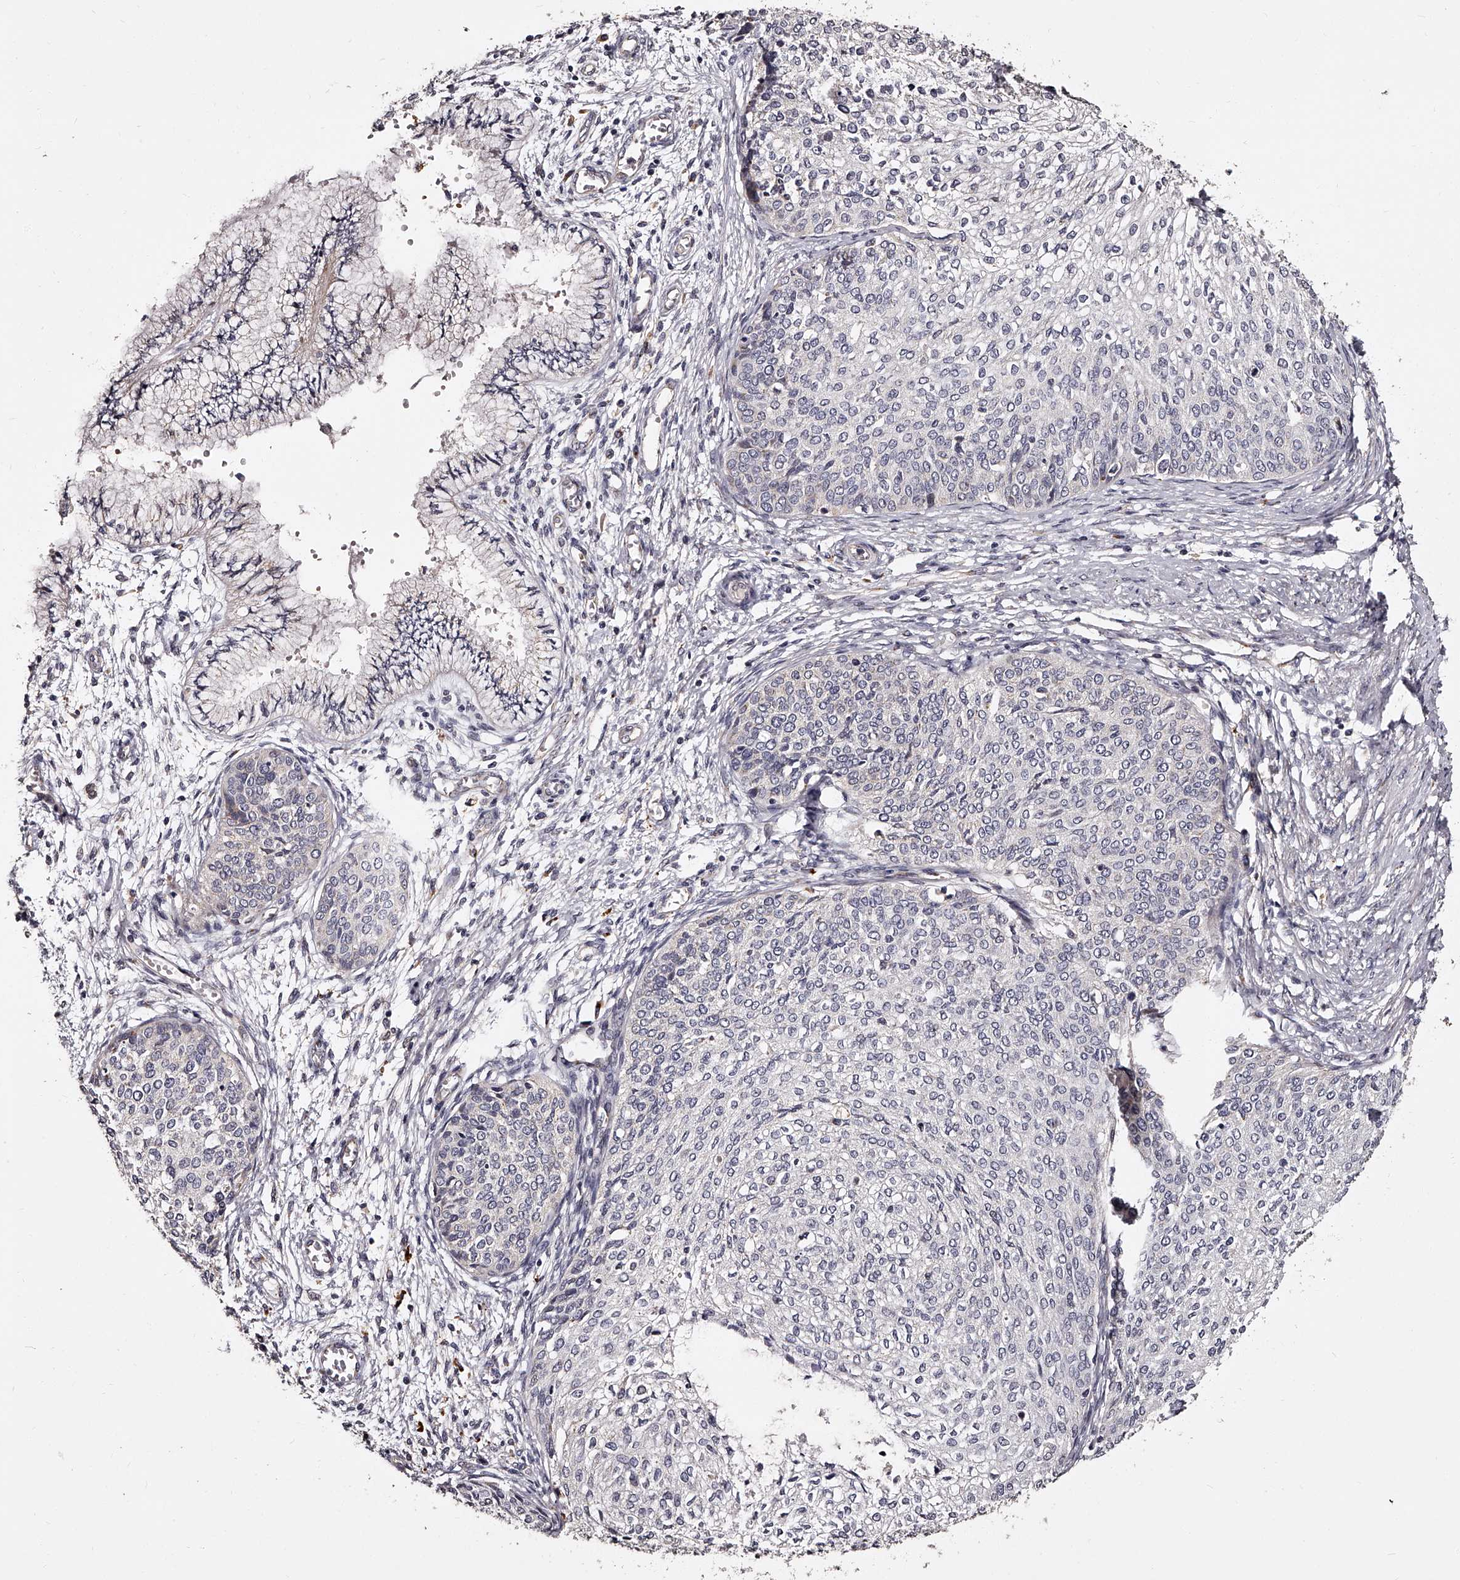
{"staining": {"intensity": "negative", "quantity": "none", "location": "none"}, "tissue": "cervical cancer", "cell_type": "Tumor cells", "image_type": "cancer", "snomed": [{"axis": "morphology", "description": "Squamous cell carcinoma, NOS"}, {"axis": "topography", "description": "Cervix"}], "caption": "High power microscopy histopathology image of an immunohistochemistry histopathology image of cervical cancer (squamous cell carcinoma), revealing no significant staining in tumor cells.", "gene": "RSC1A1", "patient": {"sex": "female", "age": 37}}